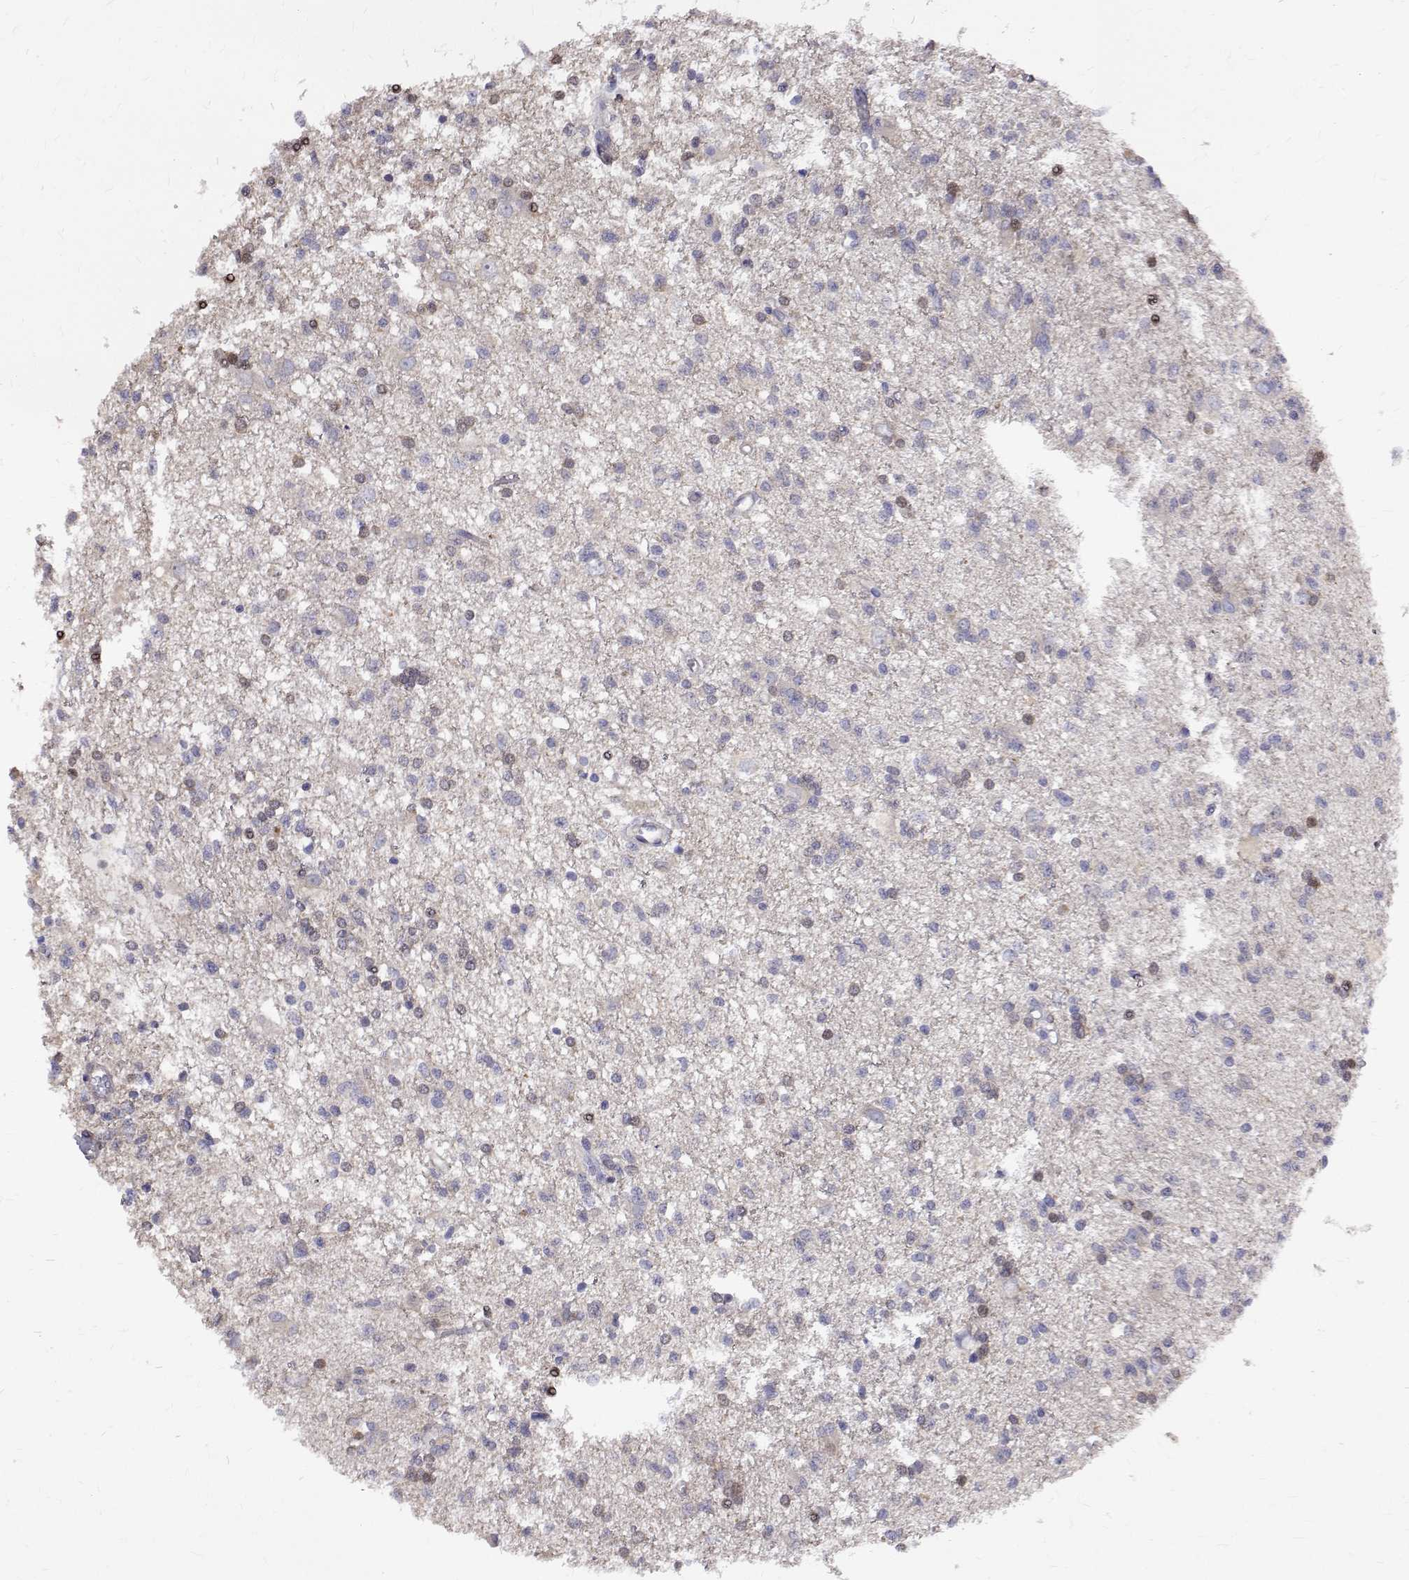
{"staining": {"intensity": "negative", "quantity": "none", "location": "none"}, "tissue": "glioma", "cell_type": "Tumor cells", "image_type": "cancer", "snomed": [{"axis": "morphology", "description": "Glioma, malignant, Low grade"}, {"axis": "topography", "description": "Brain"}], "caption": "The photomicrograph shows no significant expression in tumor cells of glioma.", "gene": "PADI1", "patient": {"sex": "male", "age": 64}}